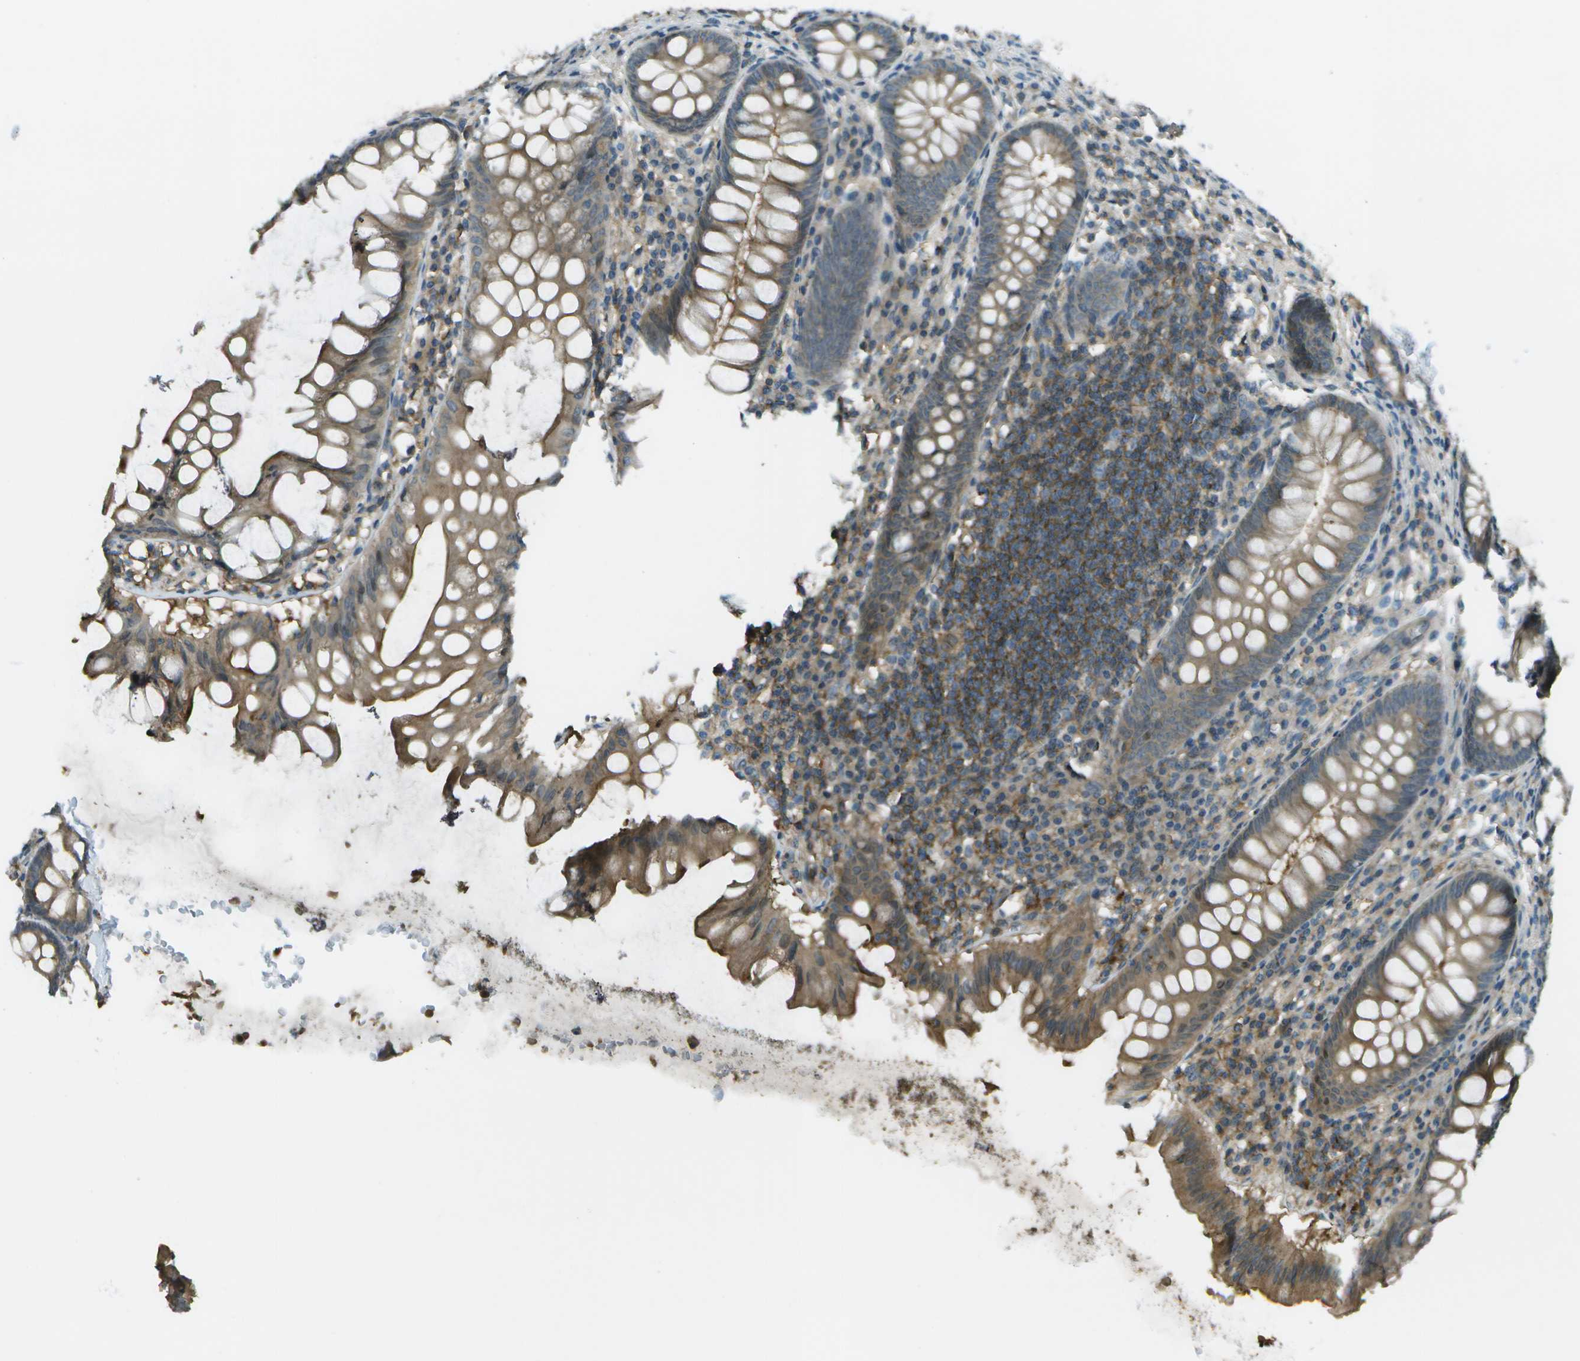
{"staining": {"intensity": "moderate", "quantity": ">75%", "location": "cytoplasmic/membranous"}, "tissue": "appendix", "cell_type": "Glandular cells", "image_type": "normal", "snomed": [{"axis": "morphology", "description": "Normal tissue, NOS"}, {"axis": "topography", "description": "Appendix"}], "caption": "Brown immunohistochemical staining in benign human appendix shows moderate cytoplasmic/membranous staining in about >75% of glandular cells. (DAB (3,3'-diaminobenzidine) IHC with brightfield microscopy, high magnification).", "gene": "LRRC66", "patient": {"sex": "male", "age": 56}}